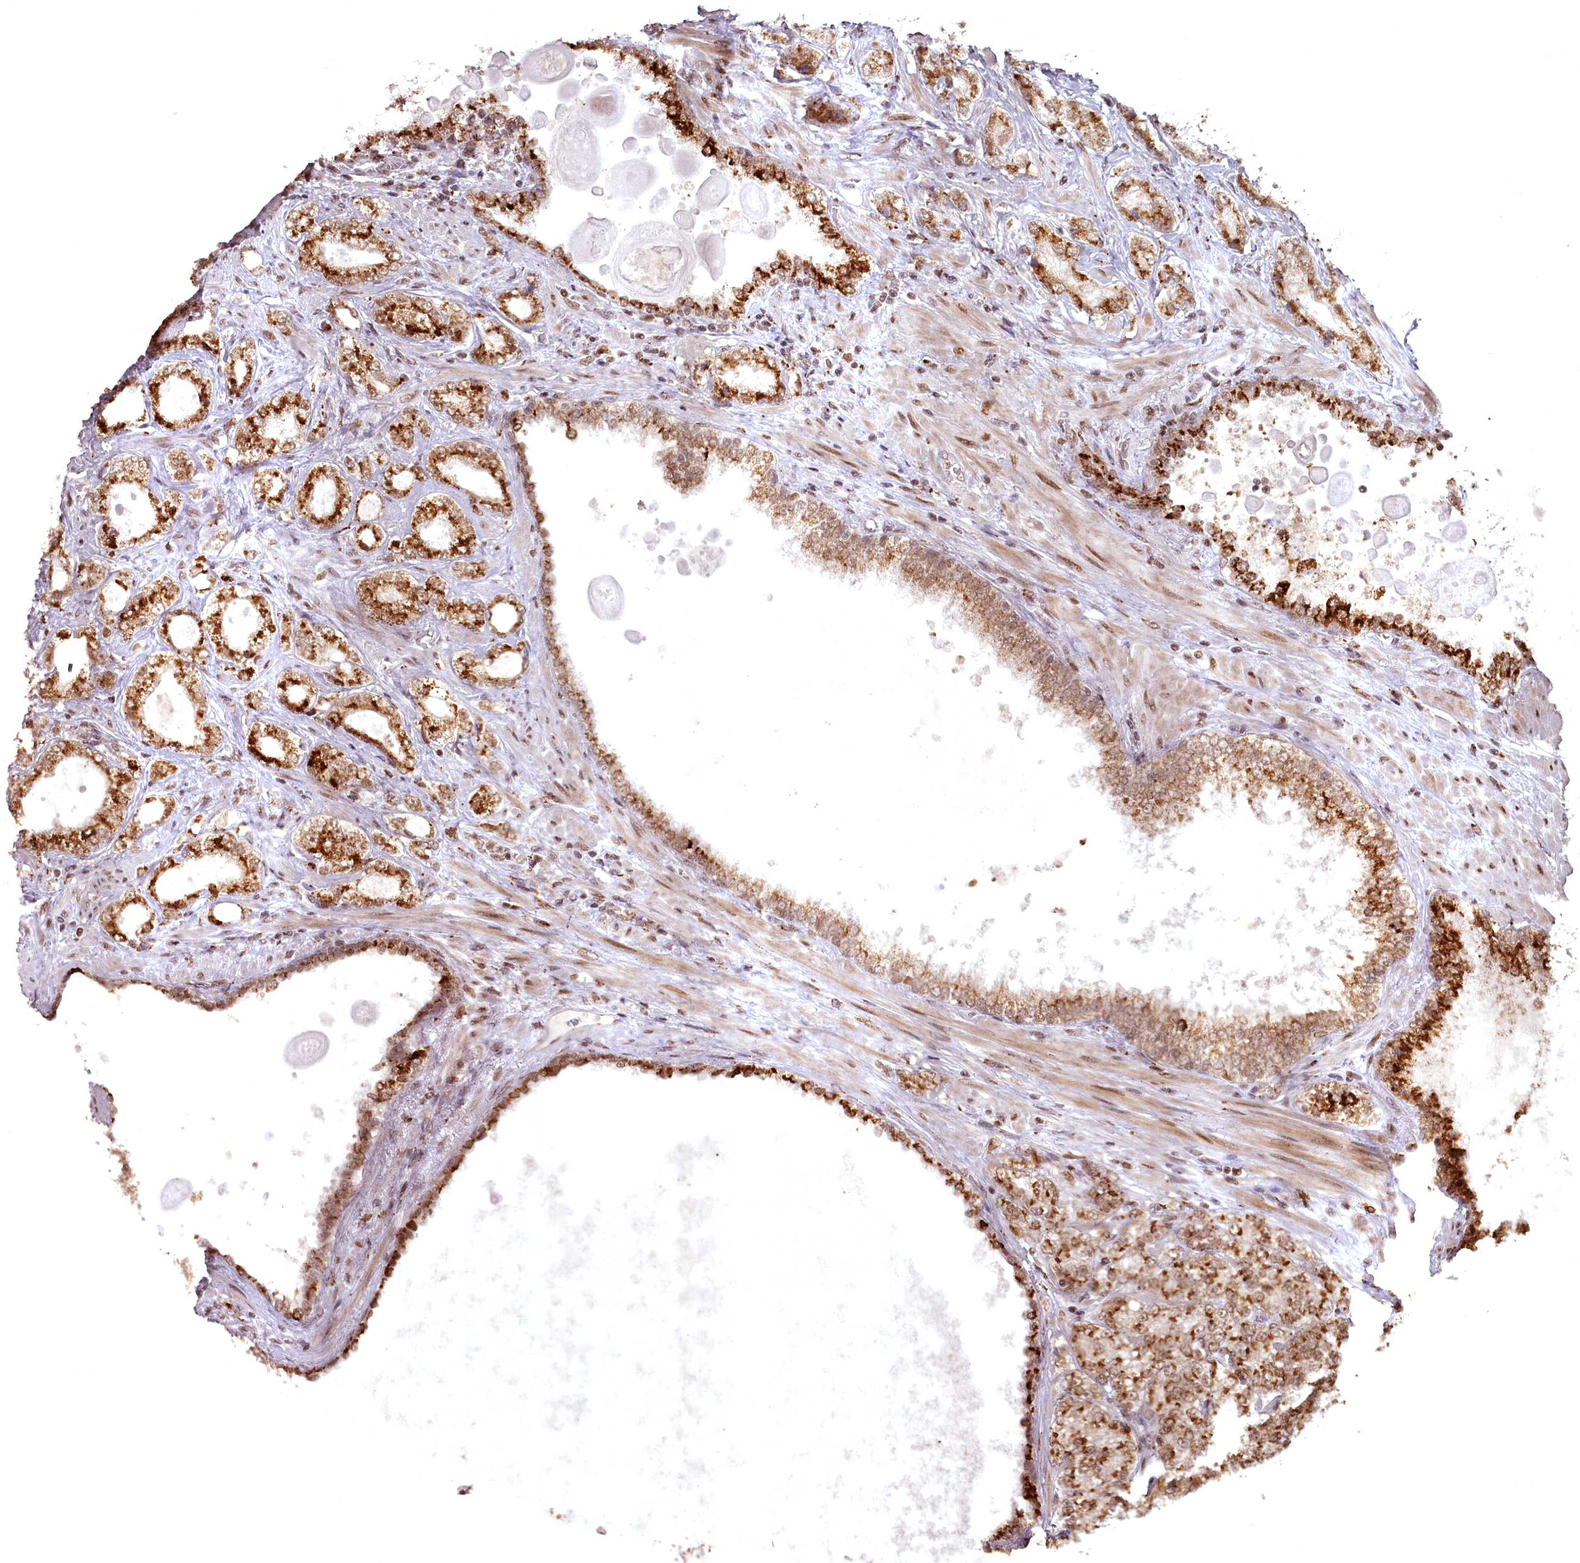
{"staining": {"intensity": "strong", "quantity": "25%-75%", "location": "cytoplasmic/membranous,nuclear"}, "tissue": "prostate cancer", "cell_type": "Tumor cells", "image_type": "cancer", "snomed": [{"axis": "morphology", "description": "Normal tissue, NOS"}, {"axis": "morphology", "description": "Adenocarcinoma, High grade"}, {"axis": "topography", "description": "Prostate"}], "caption": "A histopathology image of prostate cancer stained for a protein displays strong cytoplasmic/membranous and nuclear brown staining in tumor cells.", "gene": "CEP83", "patient": {"sex": "male", "age": 83}}